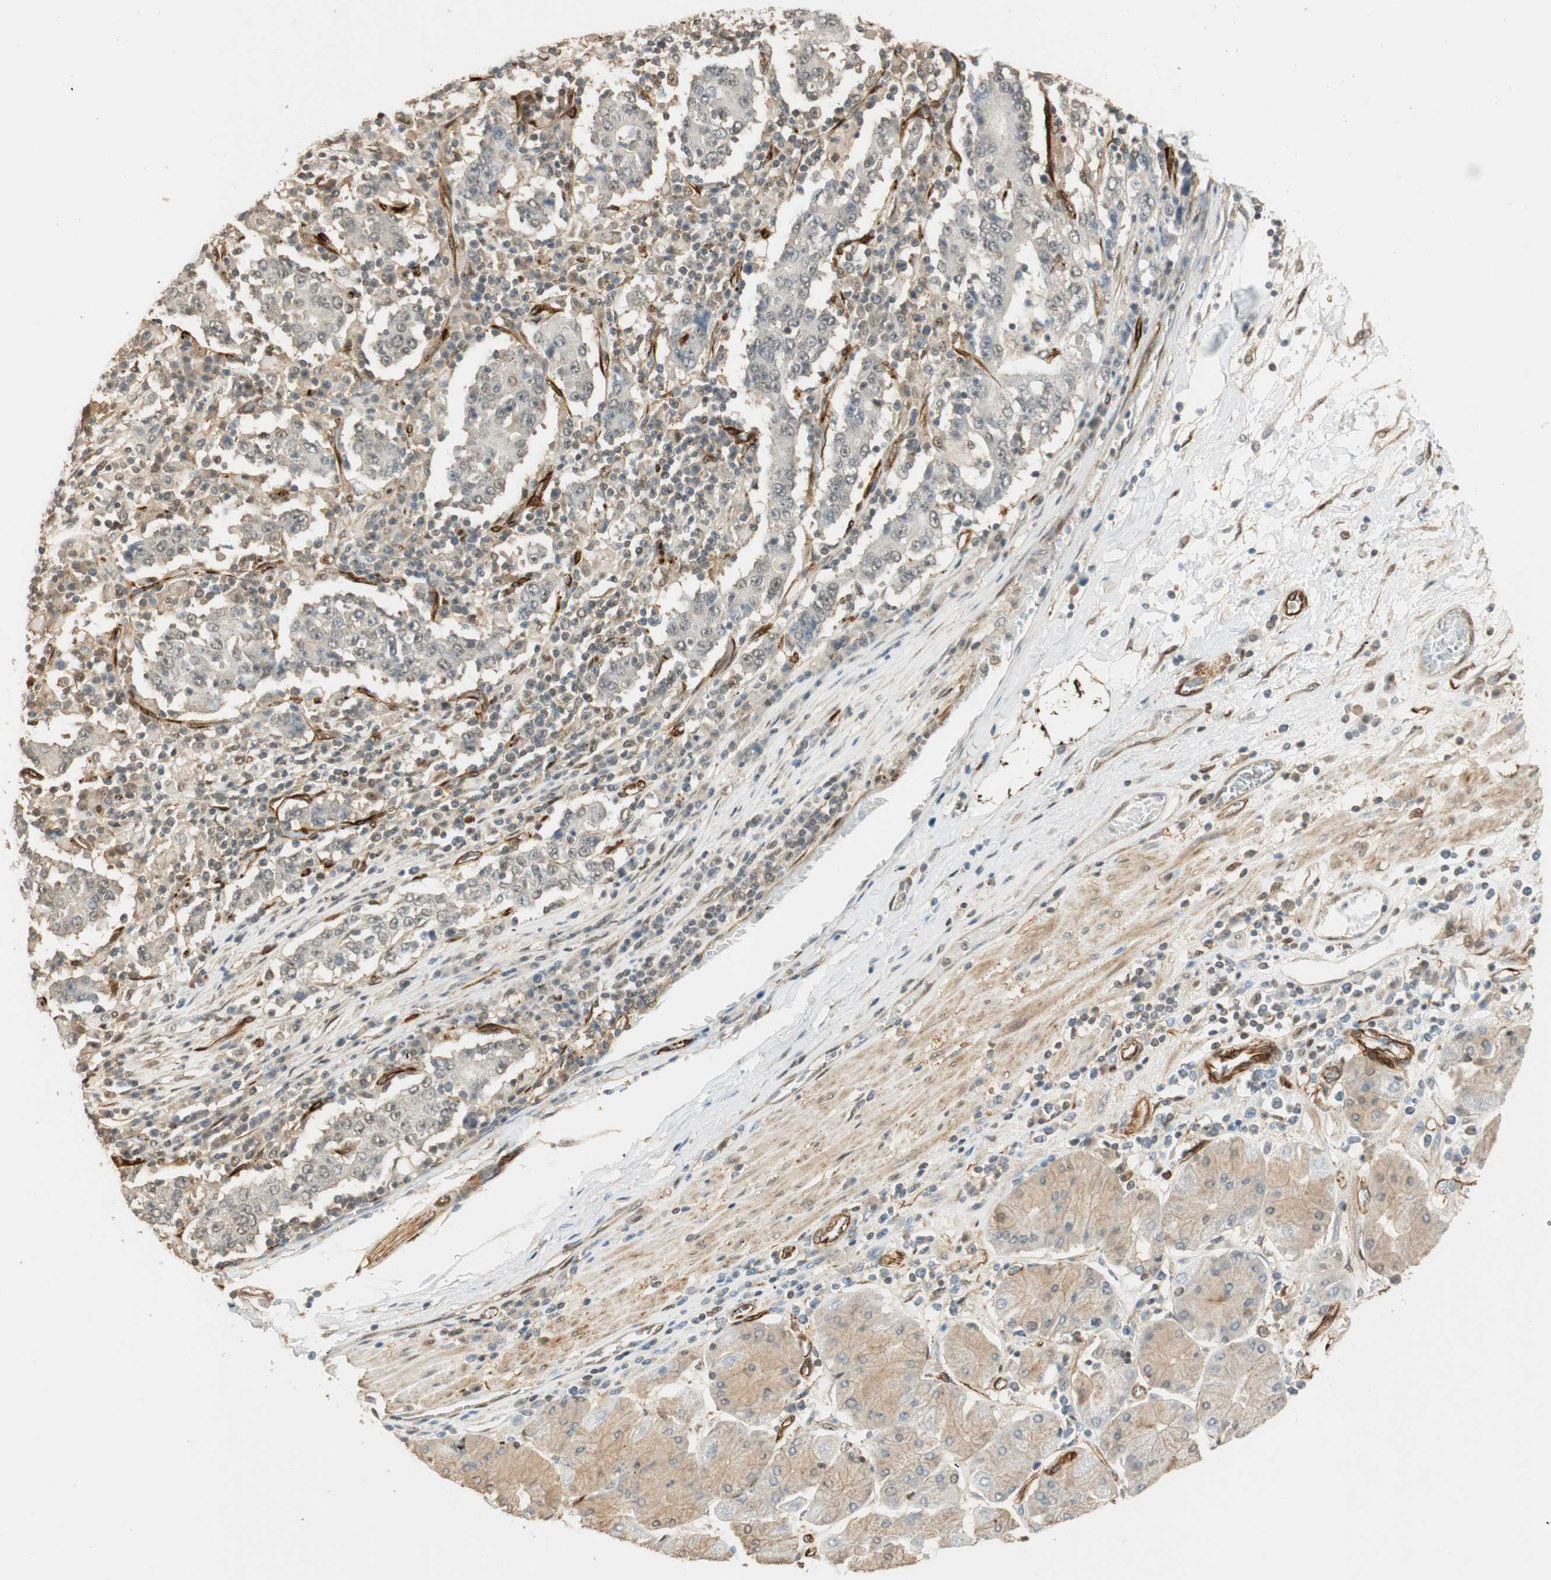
{"staining": {"intensity": "negative", "quantity": "none", "location": "none"}, "tissue": "stomach cancer", "cell_type": "Tumor cells", "image_type": "cancer", "snomed": [{"axis": "morphology", "description": "Normal tissue, NOS"}, {"axis": "morphology", "description": "Adenocarcinoma, NOS"}, {"axis": "topography", "description": "Stomach, upper"}, {"axis": "topography", "description": "Stomach"}], "caption": "Tumor cells are negative for brown protein staining in stomach cancer.", "gene": "NES", "patient": {"sex": "male", "age": 59}}